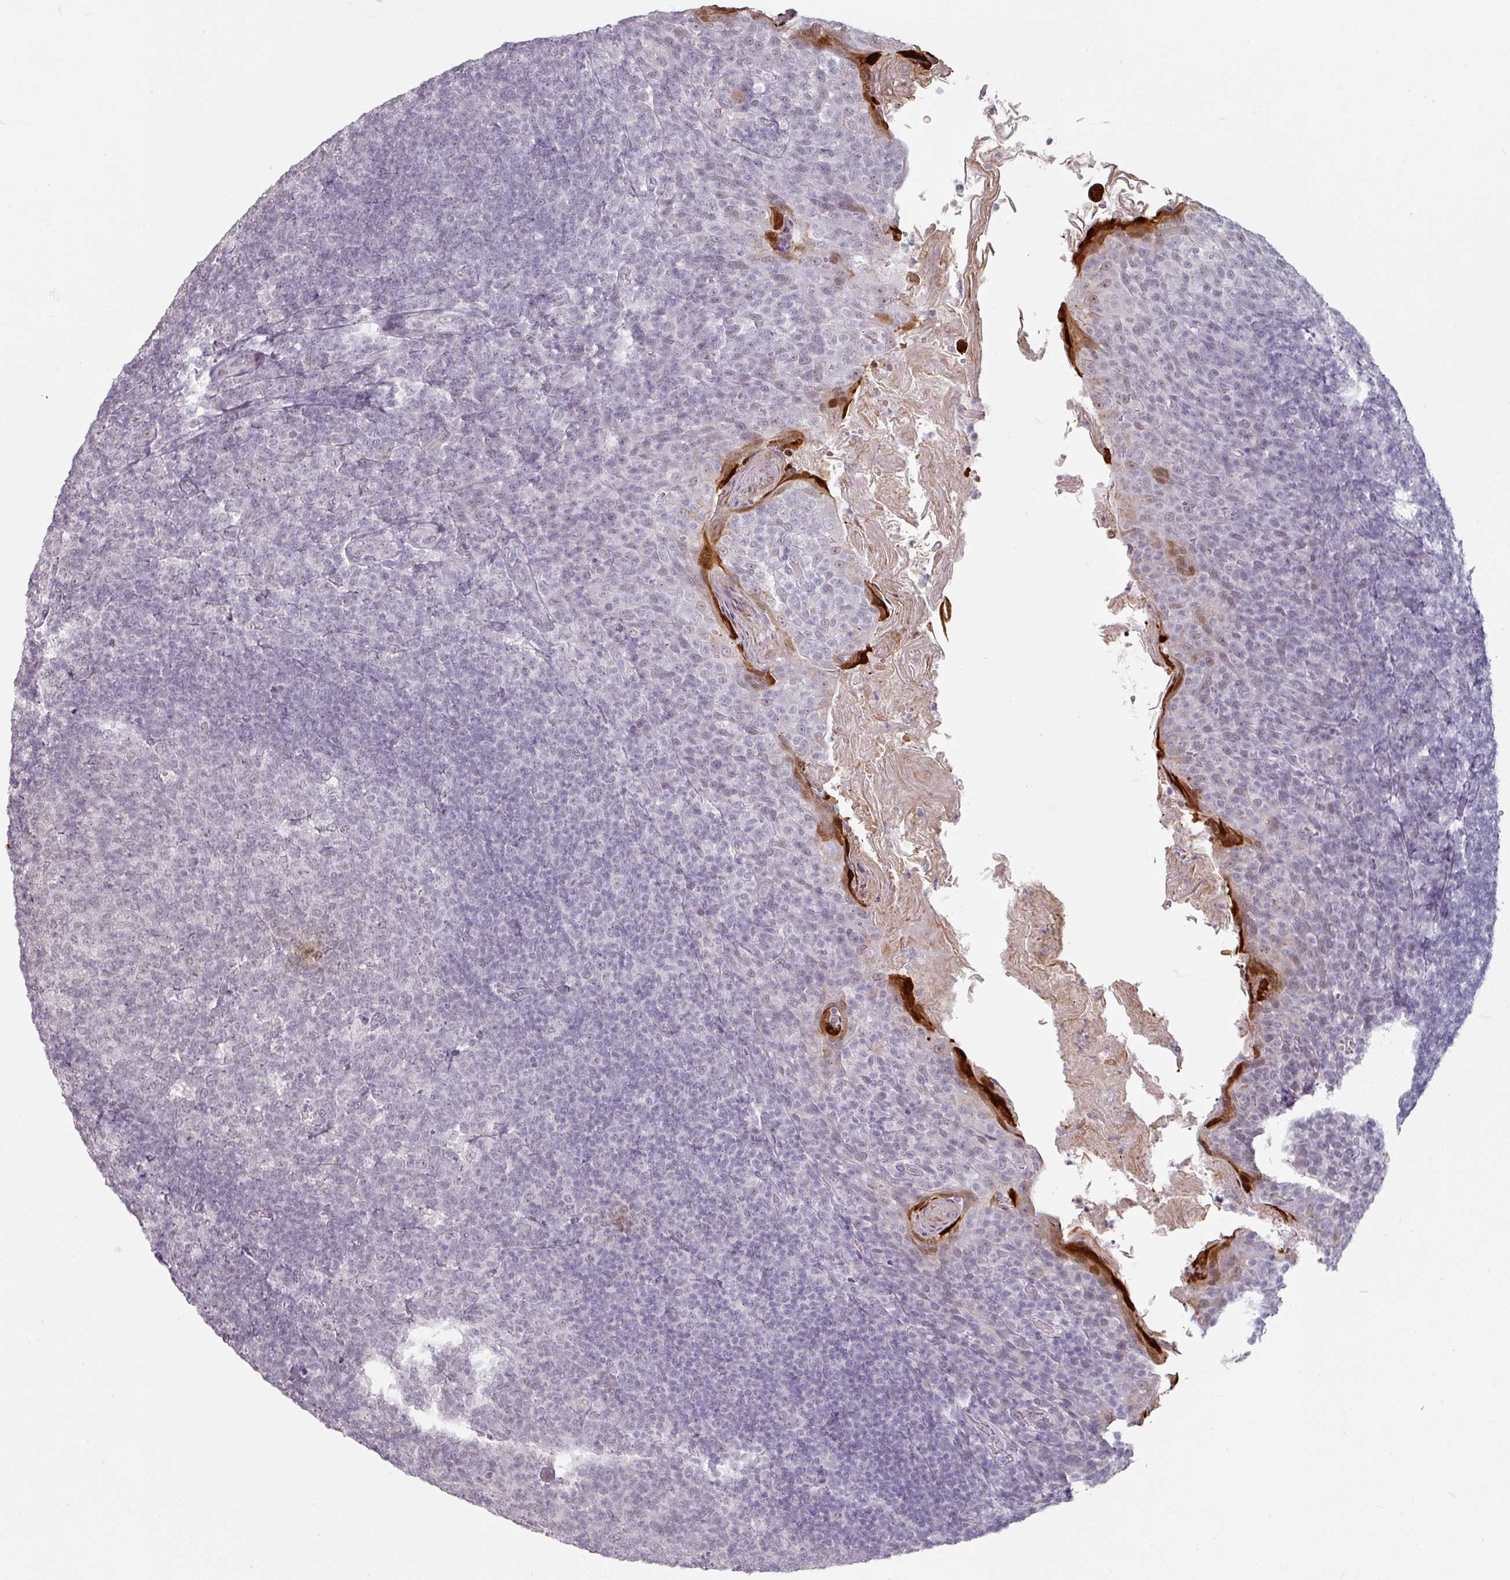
{"staining": {"intensity": "negative", "quantity": "none", "location": "none"}, "tissue": "tonsil", "cell_type": "Germinal center cells", "image_type": "normal", "snomed": [{"axis": "morphology", "description": "Normal tissue, NOS"}, {"axis": "topography", "description": "Tonsil"}], "caption": "Germinal center cells are negative for protein expression in normal human tonsil.", "gene": "SPRR1A", "patient": {"sex": "female", "age": 10}}